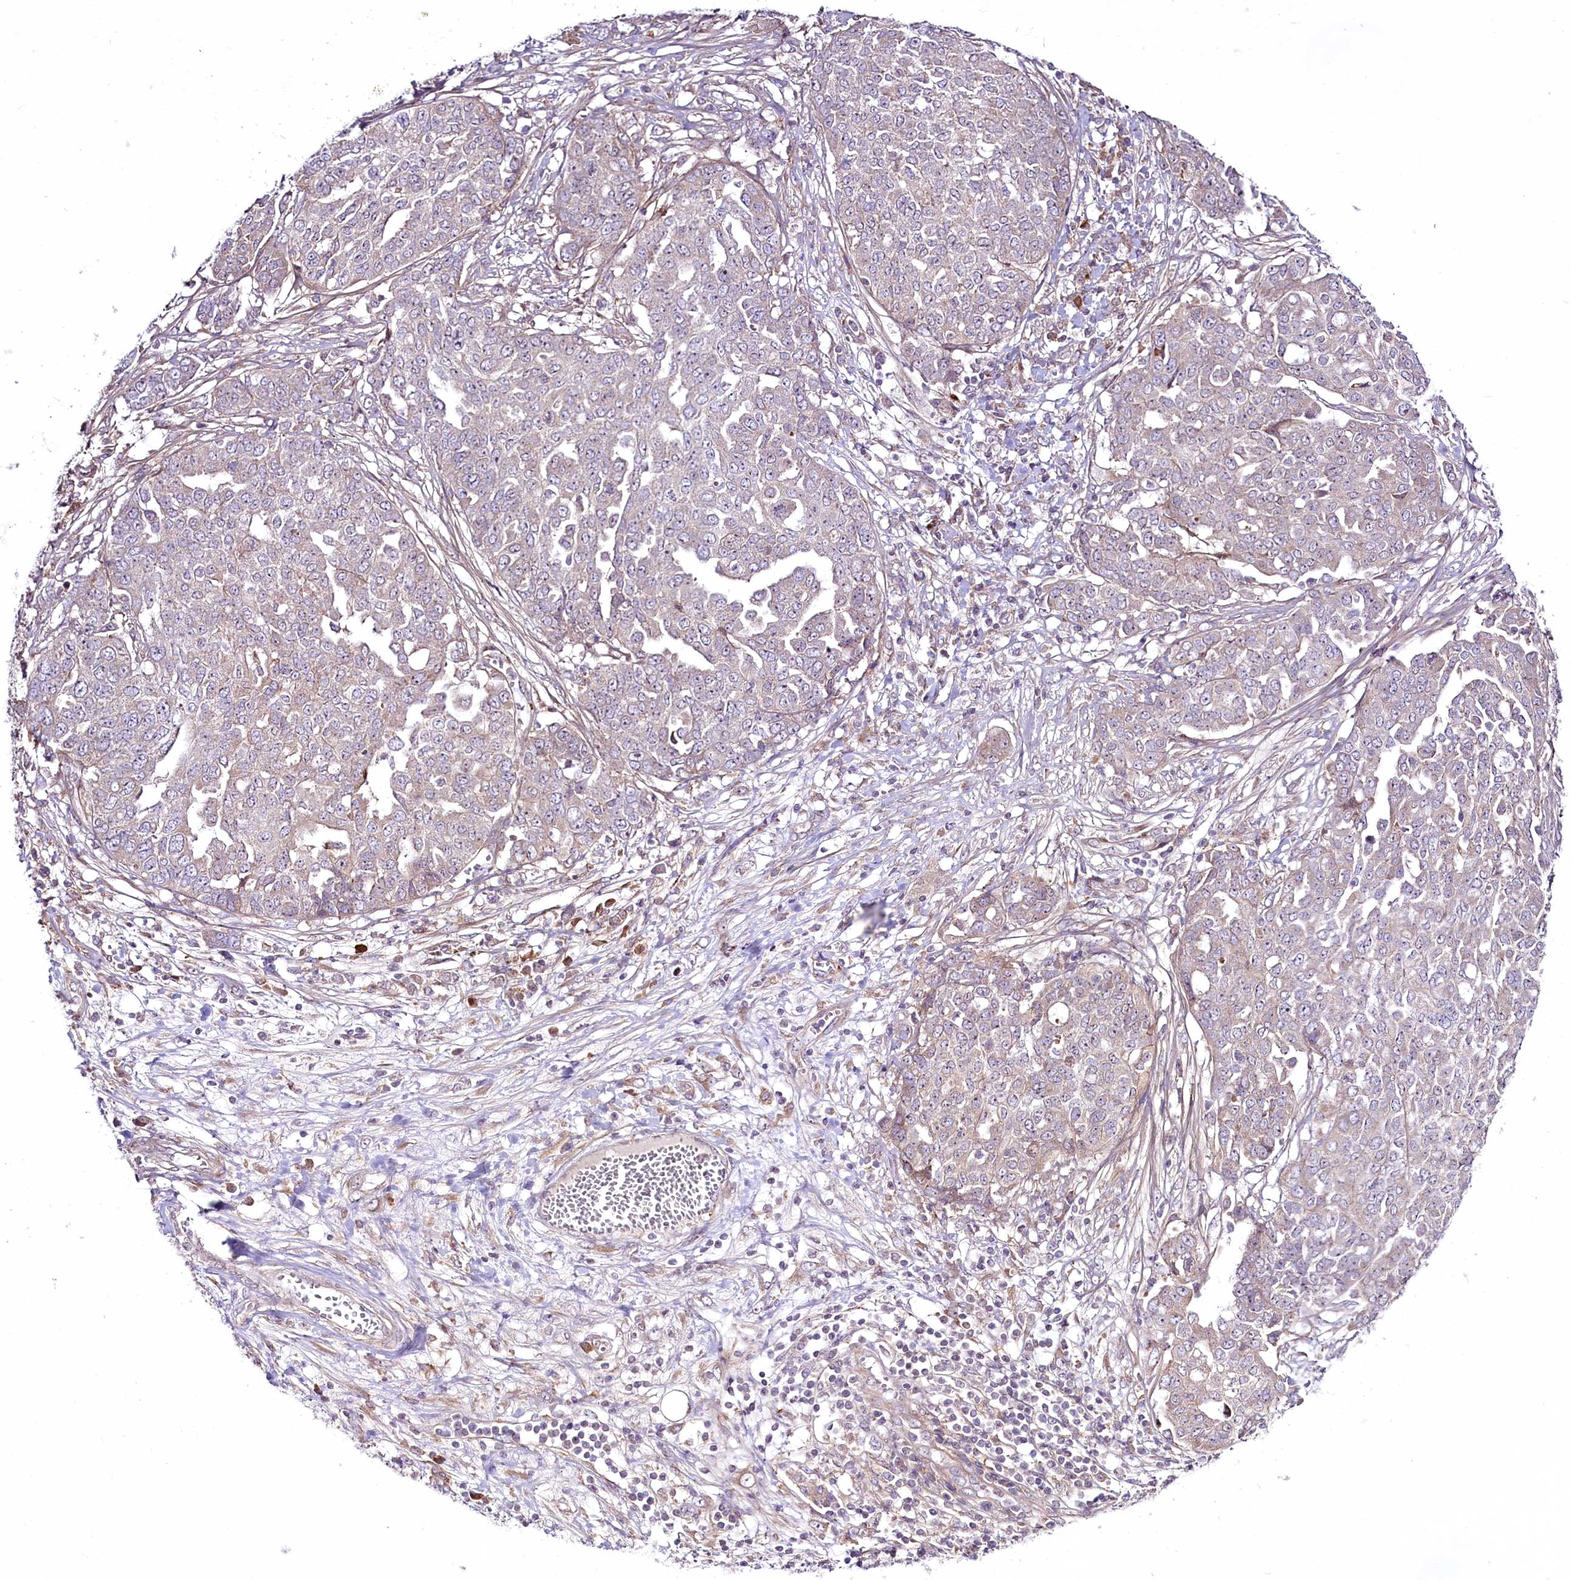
{"staining": {"intensity": "negative", "quantity": "none", "location": "none"}, "tissue": "ovarian cancer", "cell_type": "Tumor cells", "image_type": "cancer", "snomed": [{"axis": "morphology", "description": "Cystadenocarcinoma, serous, NOS"}, {"axis": "topography", "description": "Soft tissue"}, {"axis": "topography", "description": "Ovary"}], "caption": "A high-resolution image shows IHC staining of serous cystadenocarcinoma (ovarian), which exhibits no significant staining in tumor cells.", "gene": "RSBN1", "patient": {"sex": "female", "age": 57}}